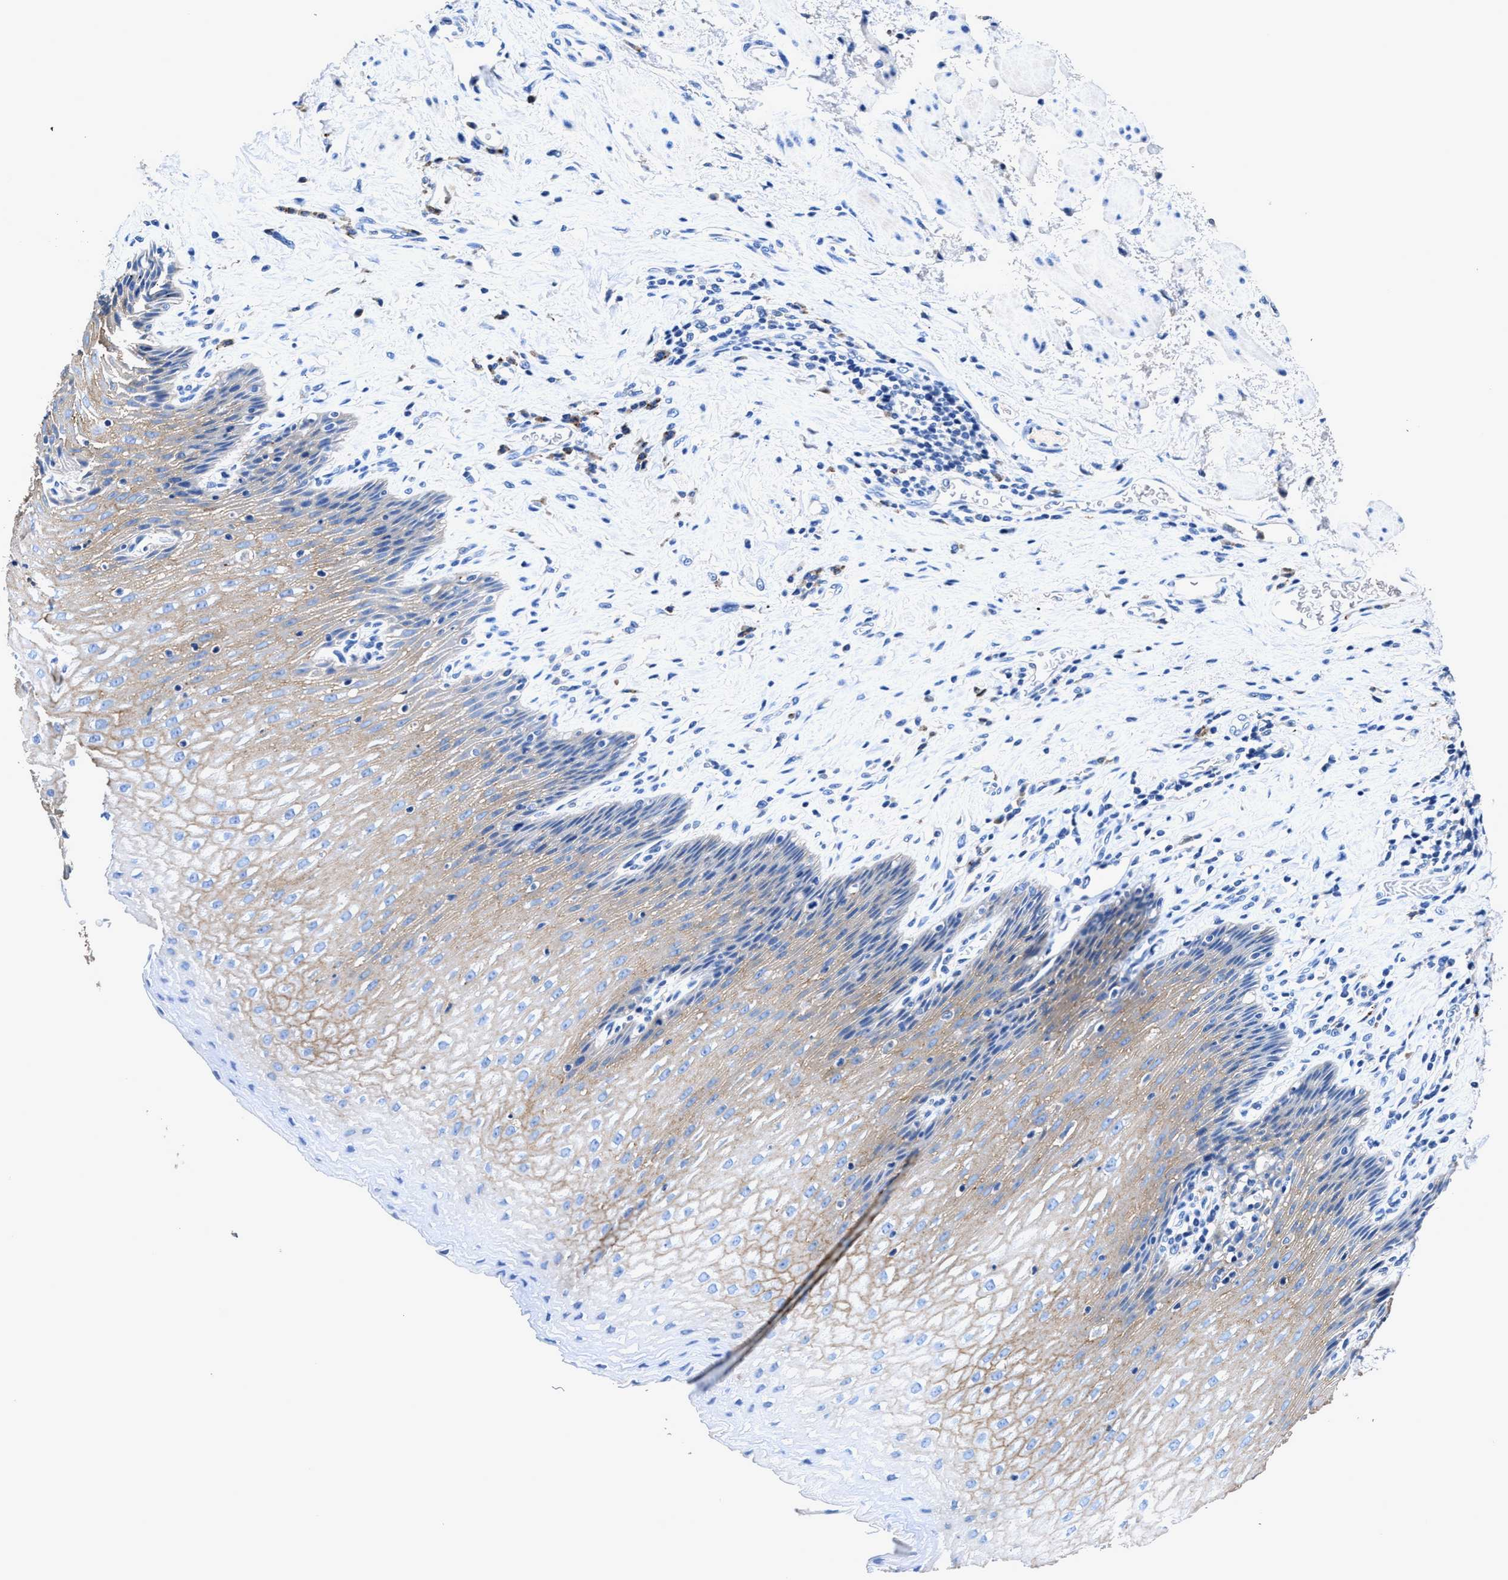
{"staining": {"intensity": "moderate", "quantity": "25%-75%", "location": "cytoplasmic/membranous"}, "tissue": "esophagus", "cell_type": "Squamous epithelial cells", "image_type": "normal", "snomed": [{"axis": "morphology", "description": "Normal tissue, NOS"}, {"axis": "topography", "description": "Esophagus"}], "caption": "Esophagus stained with IHC exhibits moderate cytoplasmic/membranous positivity in about 25%-75% of squamous epithelial cells.", "gene": "UBR4", "patient": {"sex": "female", "age": 61}}